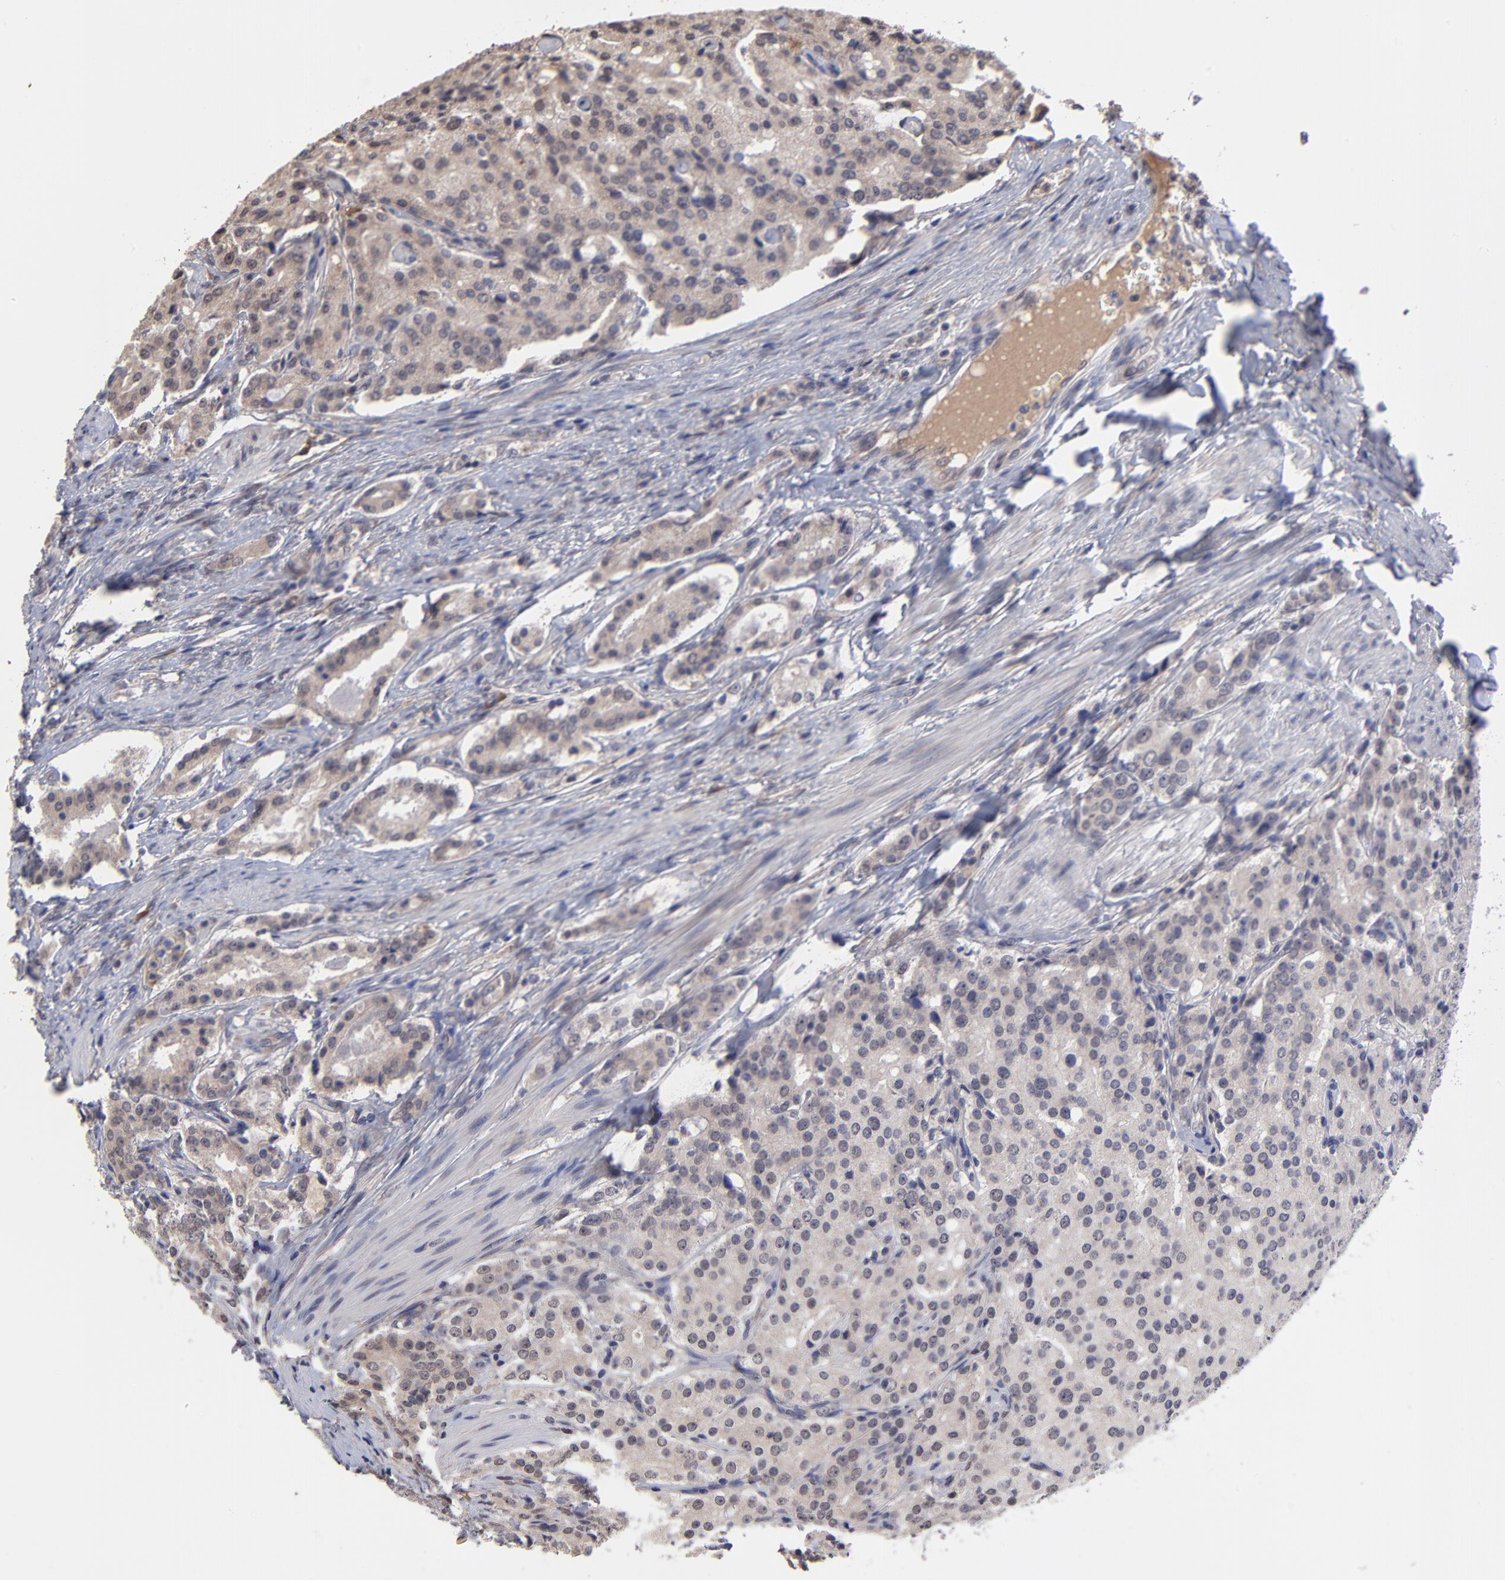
{"staining": {"intensity": "weak", "quantity": ">75%", "location": "cytoplasmic/membranous"}, "tissue": "prostate cancer", "cell_type": "Tumor cells", "image_type": "cancer", "snomed": [{"axis": "morphology", "description": "Adenocarcinoma, Medium grade"}, {"axis": "topography", "description": "Prostate"}], "caption": "The immunohistochemical stain shows weak cytoplasmic/membranous staining in tumor cells of prostate cancer tissue.", "gene": "CHL1", "patient": {"sex": "male", "age": 72}}